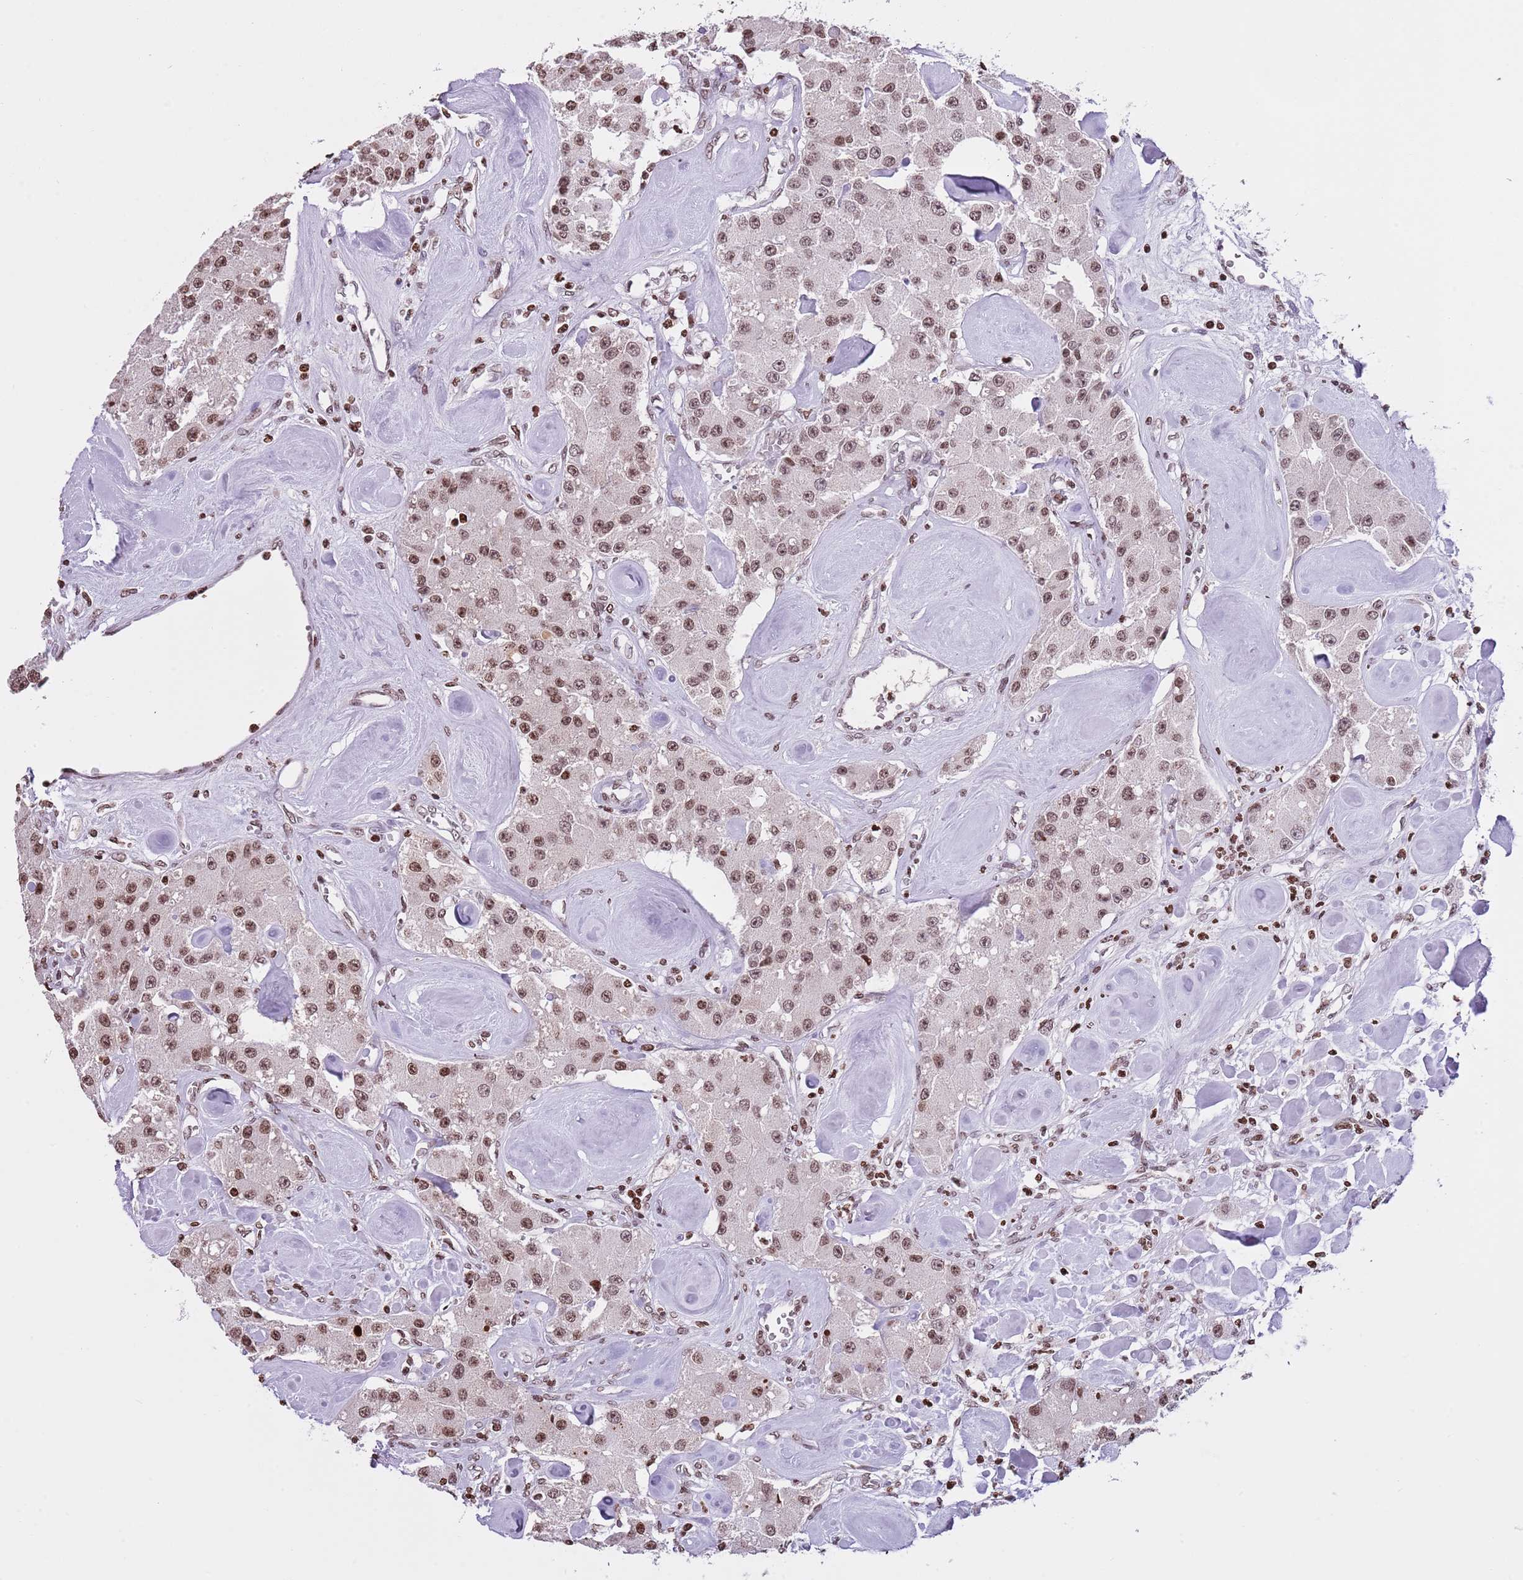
{"staining": {"intensity": "moderate", "quantity": ">75%", "location": "nuclear"}, "tissue": "carcinoid", "cell_type": "Tumor cells", "image_type": "cancer", "snomed": [{"axis": "morphology", "description": "Carcinoid, malignant, NOS"}, {"axis": "topography", "description": "Pancreas"}], "caption": "Carcinoid stained for a protein displays moderate nuclear positivity in tumor cells.", "gene": "KPNA3", "patient": {"sex": "male", "age": 41}}